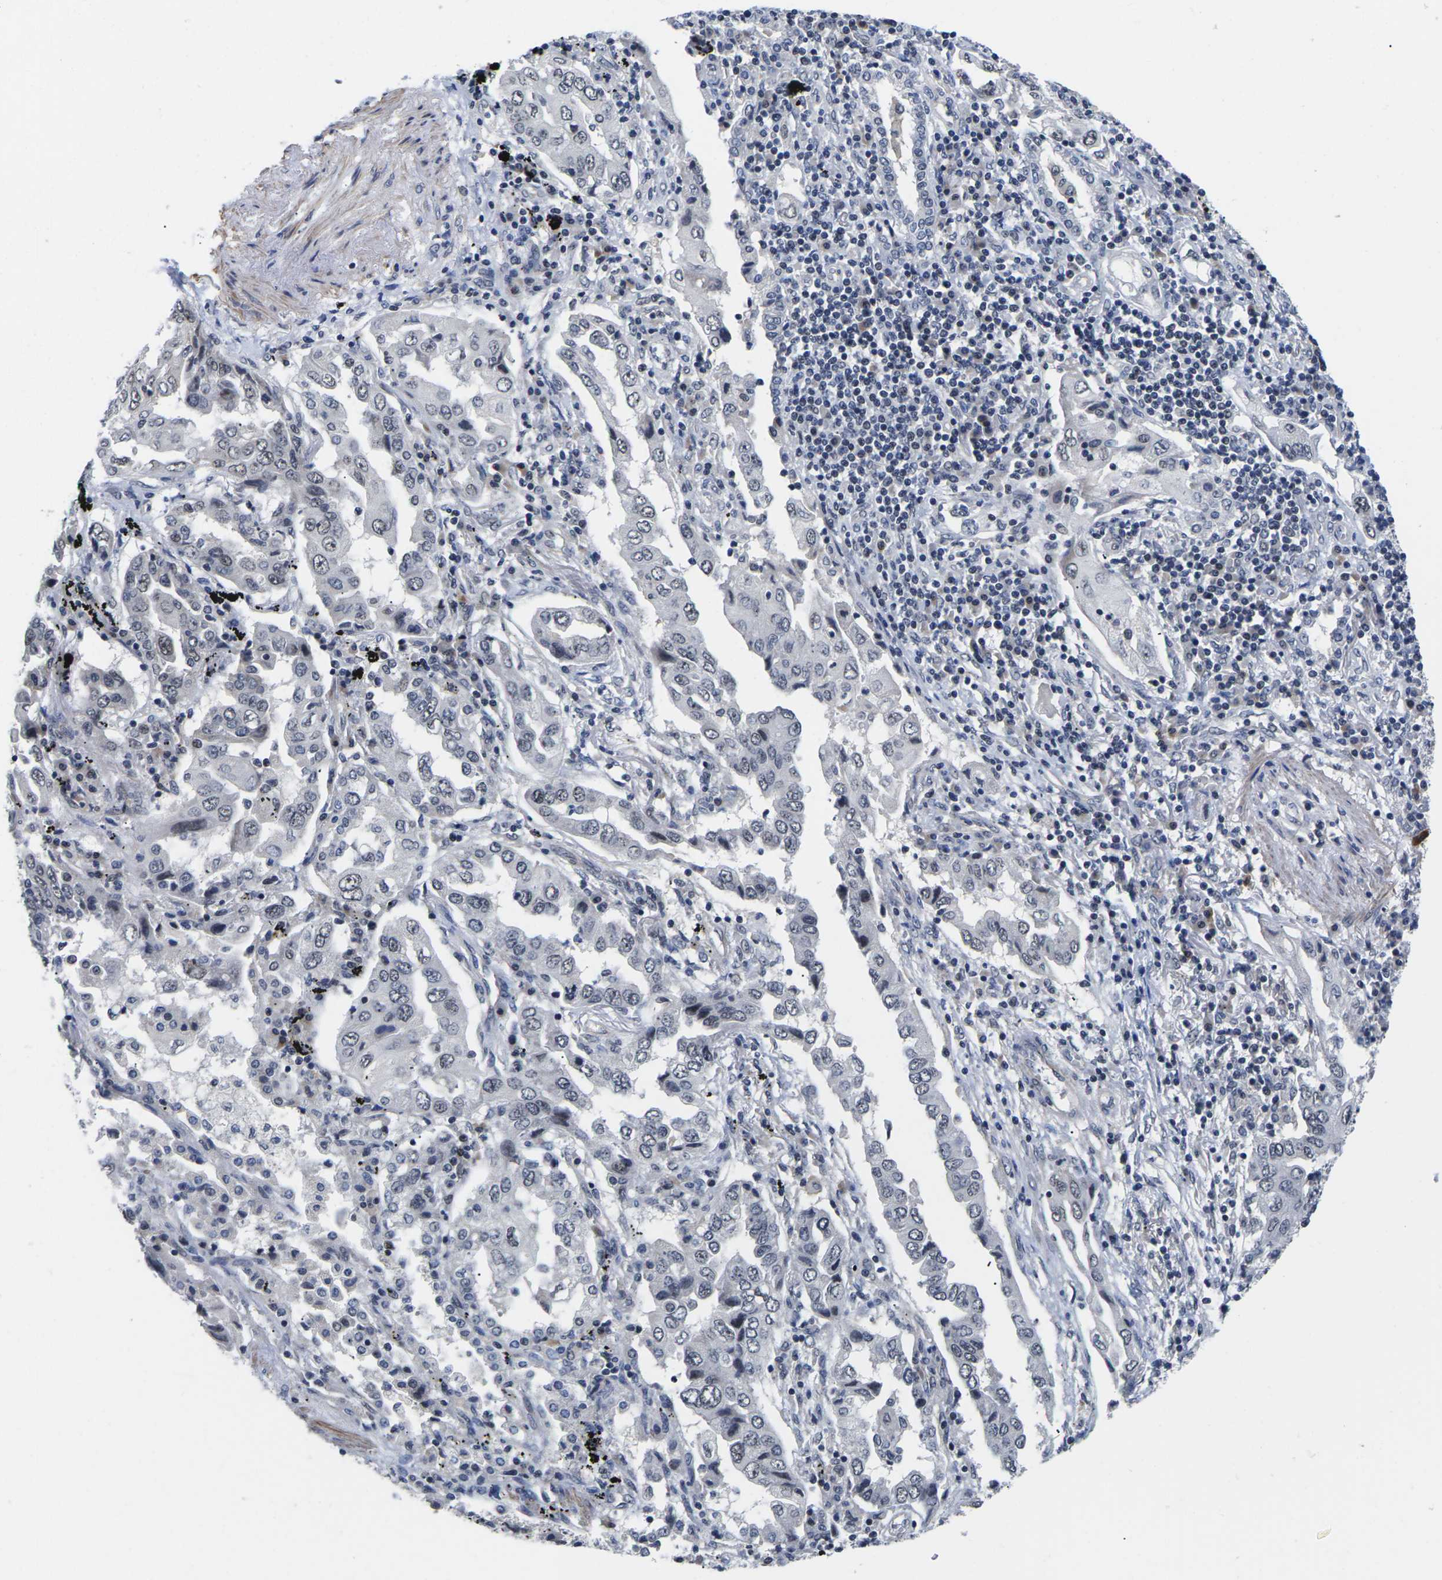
{"staining": {"intensity": "weak", "quantity": "<25%", "location": "nuclear"}, "tissue": "lung cancer", "cell_type": "Tumor cells", "image_type": "cancer", "snomed": [{"axis": "morphology", "description": "Adenocarcinoma, NOS"}, {"axis": "topography", "description": "Lung"}], "caption": "Lung cancer stained for a protein using immunohistochemistry displays no positivity tumor cells.", "gene": "ST6GAL2", "patient": {"sex": "female", "age": 65}}